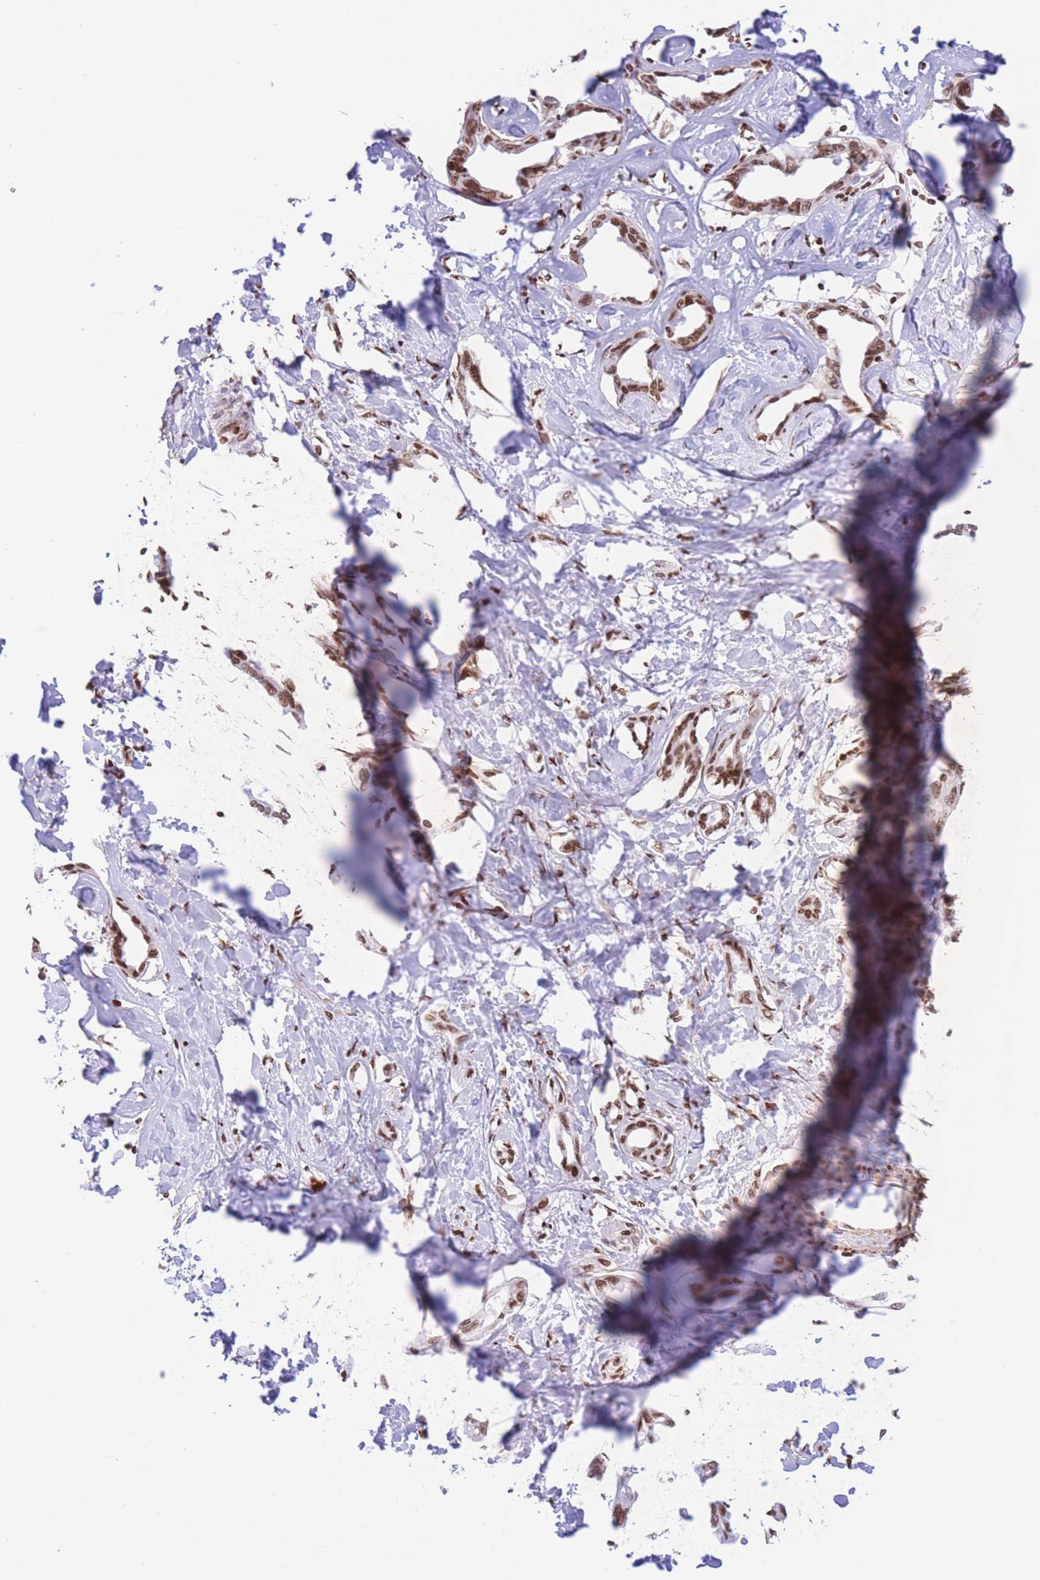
{"staining": {"intensity": "moderate", "quantity": ">75%", "location": "nuclear"}, "tissue": "liver cancer", "cell_type": "Tumor cells", "image_type": "cancer", "snomed": [{"axis": "morphology", "description": "Cholangiocarcinoma"}, {"axis": "topography", "description": "Liver"}], "caption": "Human cholangiocarcinoma (liver) stained with a protein marker reveals moderate staining in tumor cells.", "gene": "H2BC11", "patient": {"sex": "male", "age": 59}}